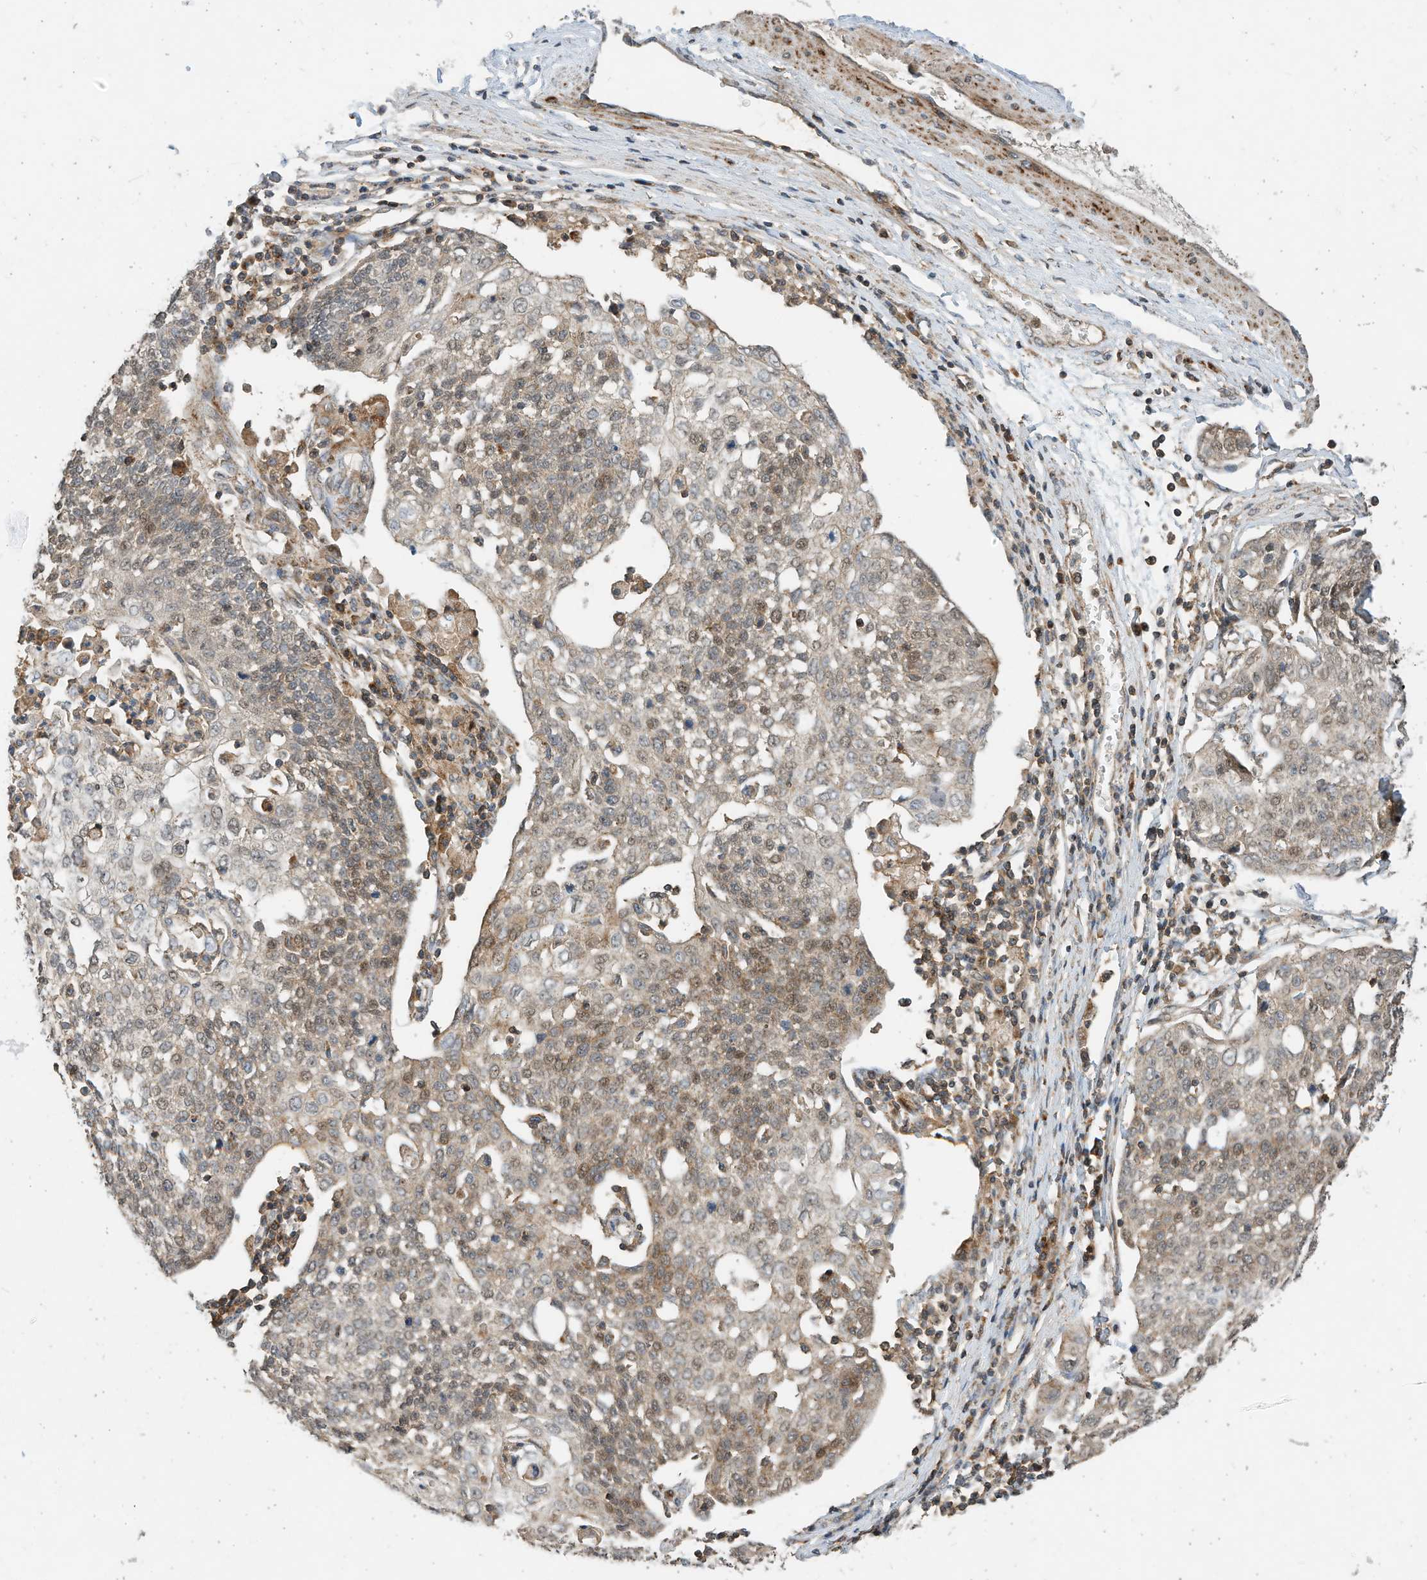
{"staining": {"intensity": "weak", "quantity": "25%-75%", "location": "cytoplasmic/membranous"}, "tissue": "cervical cancer", "cell_type": "Tumor cells", "image_type": "cancer", "snomed": [{"axis": "morphology", "description": "Squamous cell carcinoma, NOS"}, {"axis": "topography", "description": "Cervix"}], "caption": "Tumor cells demonstrate weak cytoplasmic/membranous positivity in about 25%-75% of cells in cervical squamous cell carcinoma.", "gene": "CPAMD8", "patient": {"sex": "female", "age": 34}}